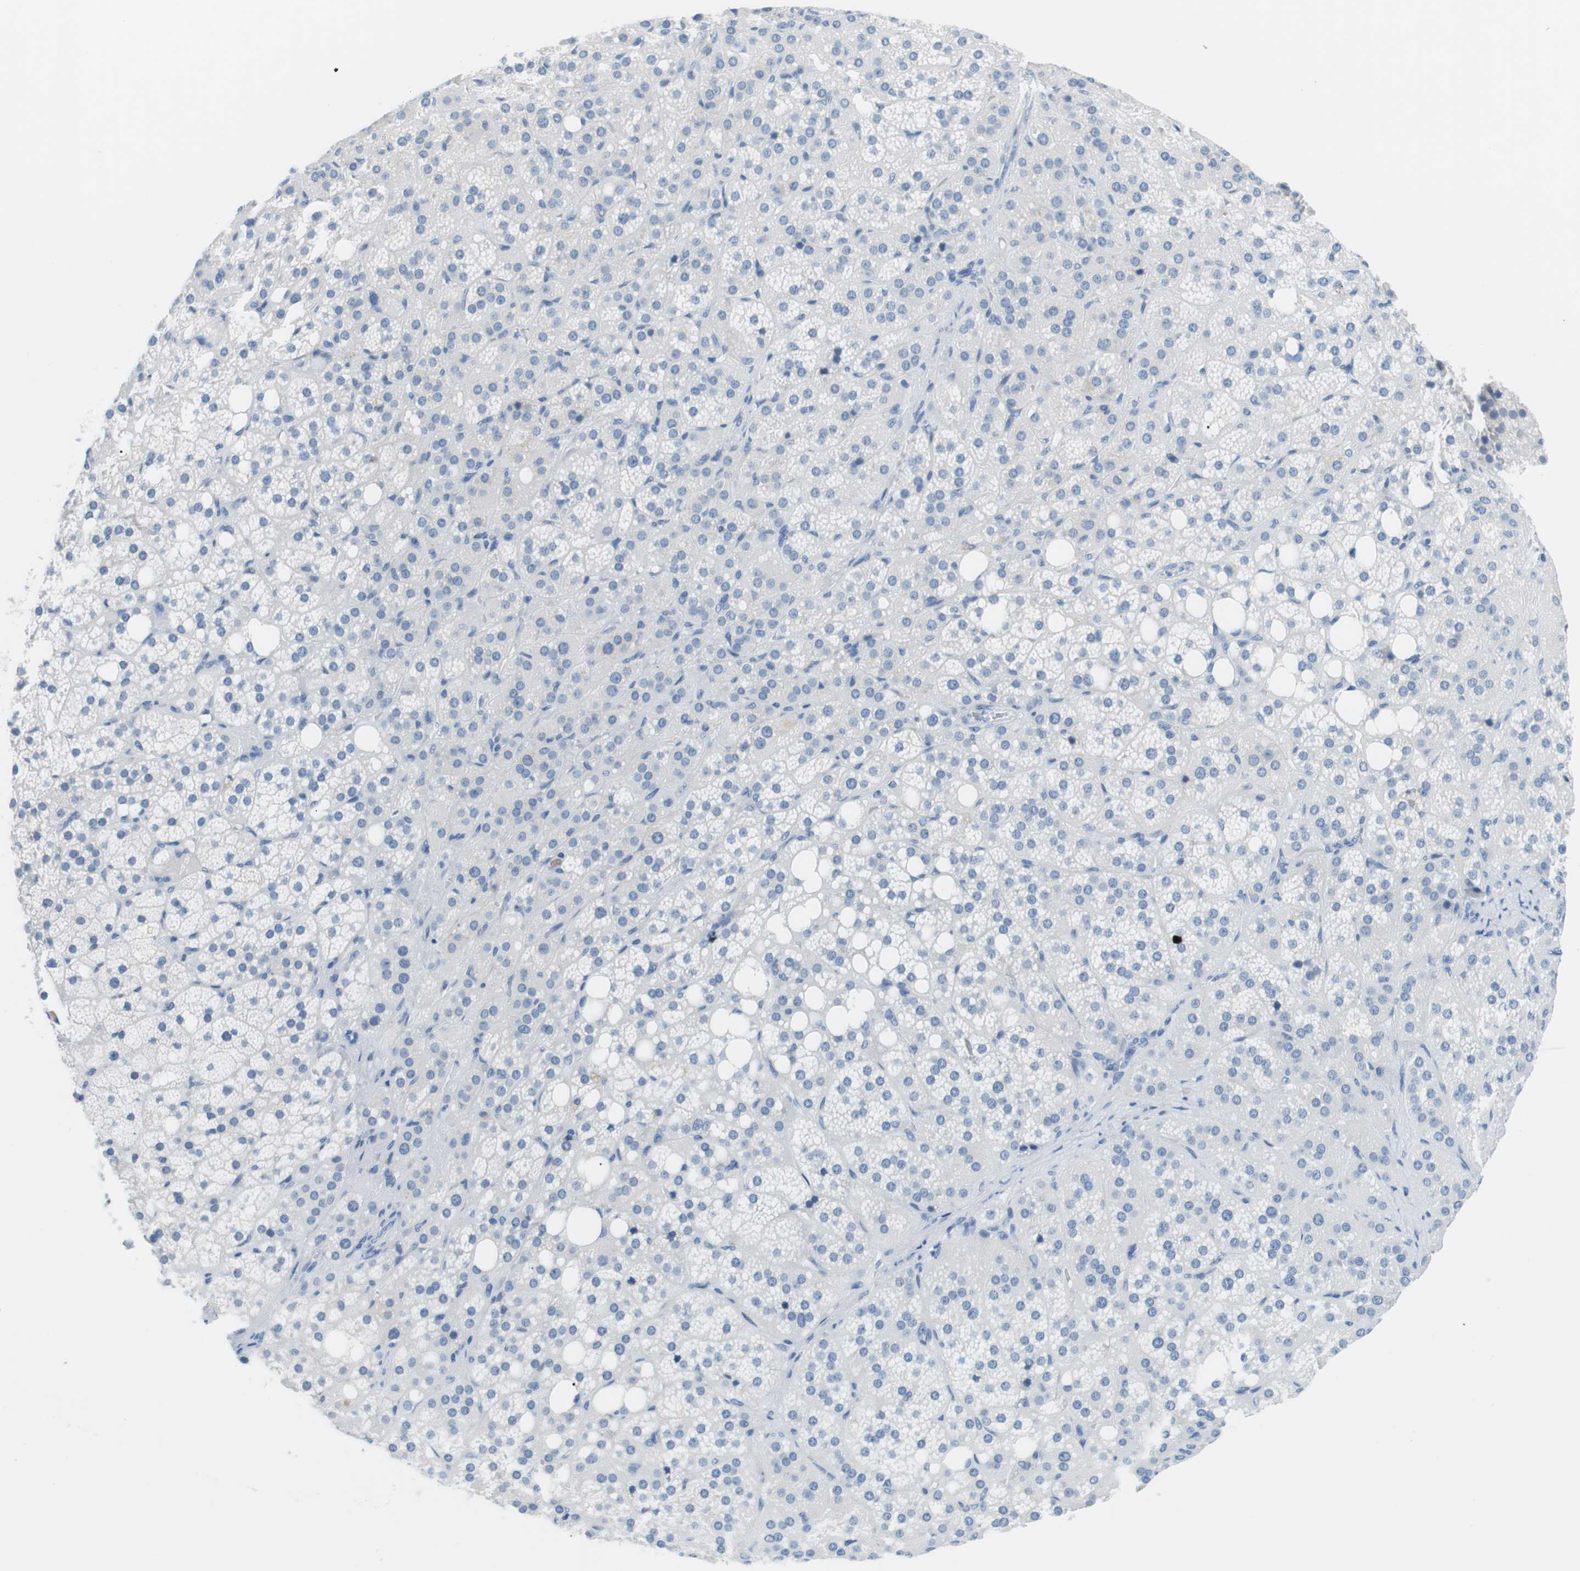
{"staining": {"intensity": "negative", "quantity": "none", "location": "none"}, "tissue": "adrenal gland", "cell_type": "Glandular cells", "image_type": "normal", "snomed": [{"axis": "morphology", "description": "Normal tissue, NOS"}, {"axis": "topography", "description": "Adrenal gland"}], "caption": "An immunohistochemistry (IHC) image of benign adrenal gland is shown. There is no staining in glandular cells of adrenal gland. (Immunohistochemistry (ihc), brightfield microscopy, high magnification).", "gene": "TNFRSF4", "patient": {"sex": "female", "age": 59}}